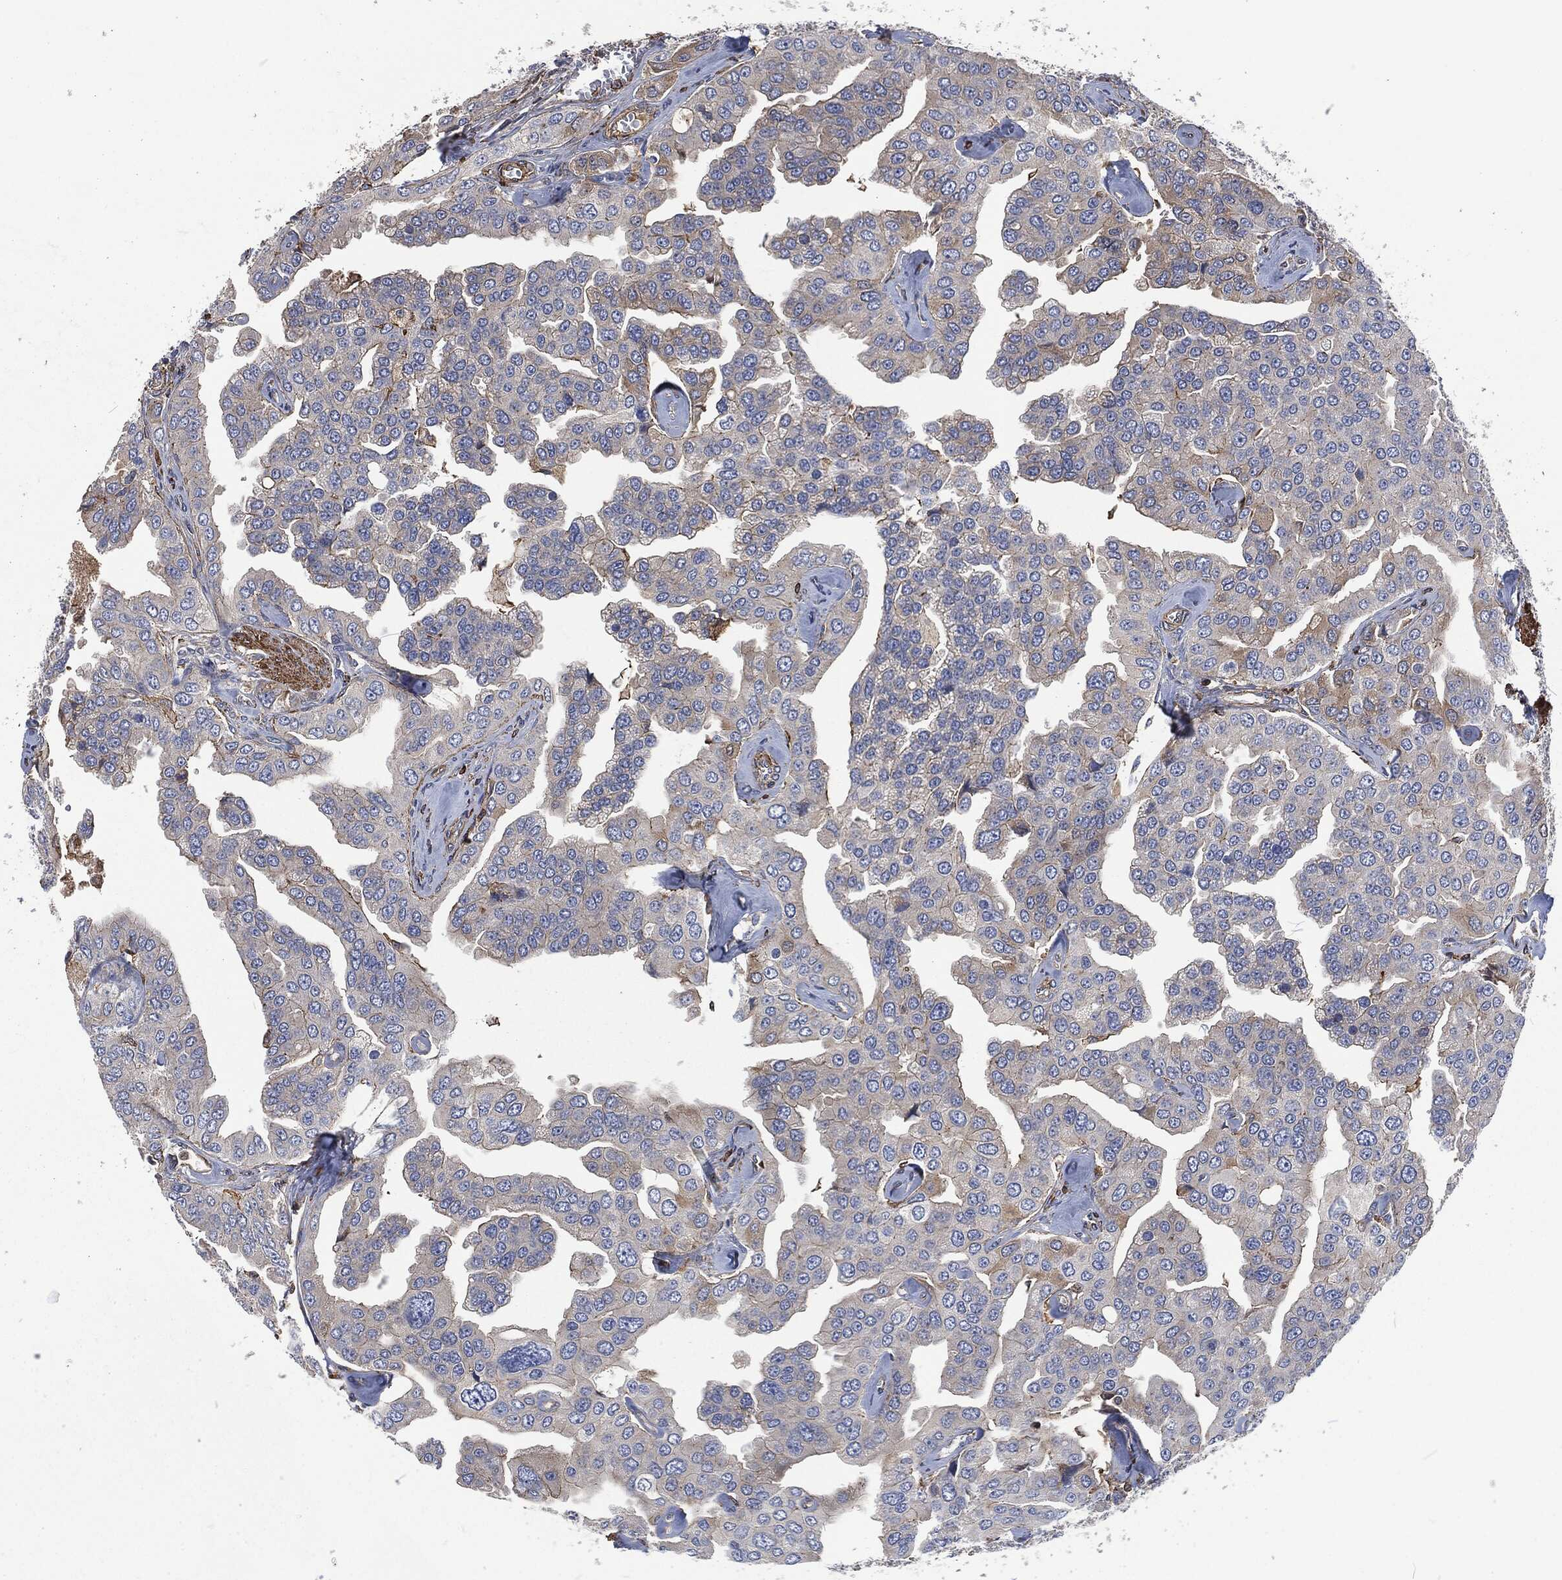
{"staining": {"intensity": "weak", "quantity": "<25%", "location": "cytoplasmic/membranous"}, "tissue": "prostate cancer", "cell_type": "Tumor cells", "image_type": "cancer", "snomed": [{"axis": "morphology", "description": "Adenocarcinoma, NOS"}, {"axis": "topography", "description": "Prostate and seminal vesicle, NOS"}, {"axis": "topography", "description": "Prostate"}], "caption": "A histopathology image of human prostate cancer (adenocarcinoma) is negative for staining in tumor cells.", "gene": "LGALS9", "patient": {"sex": "male", "age": 69}}